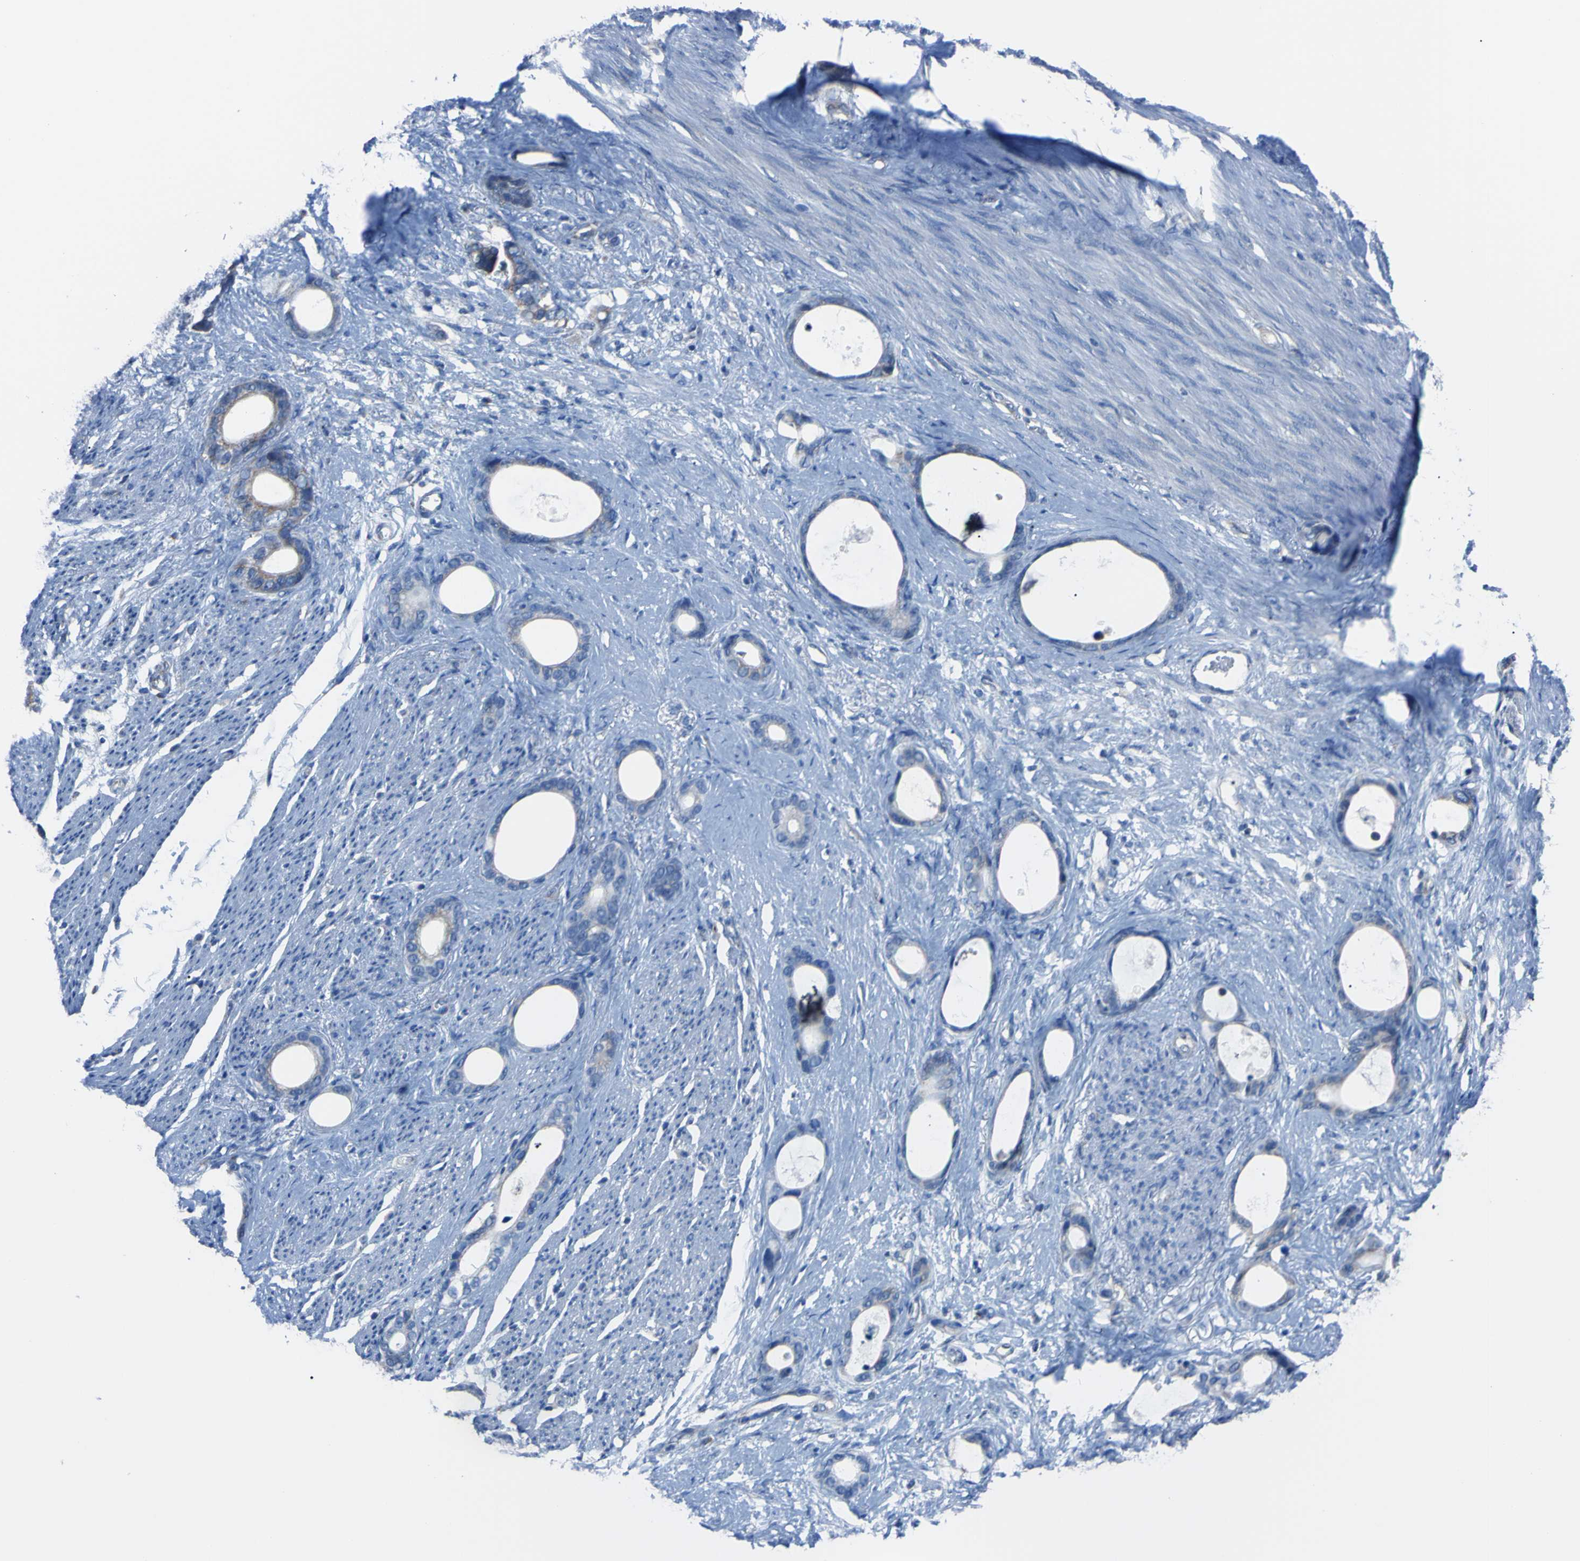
{"staining": {"intensity": "weak", "quantity": "25%-75%", "location": "cytoplasmic/membranous"}, "tissue": "stomach cancer", "cell_type": "Tumor cells", "image_type": "cancer", "snomed": [{"axis": "morphology", "description": "Adenocarcinoma, NOS"}, {"axis": "topography", "description": "Stomach"}], "caption": "Protein expression by IHC exhibits weak cytoplasmic/membranous positivity in approximately 25%-75% of tumor cells in stomach adenocarcinoma. Nuclei are stained in blue.", "gene": "CLPP", "patient": {"sex": "female", "age": 75}}